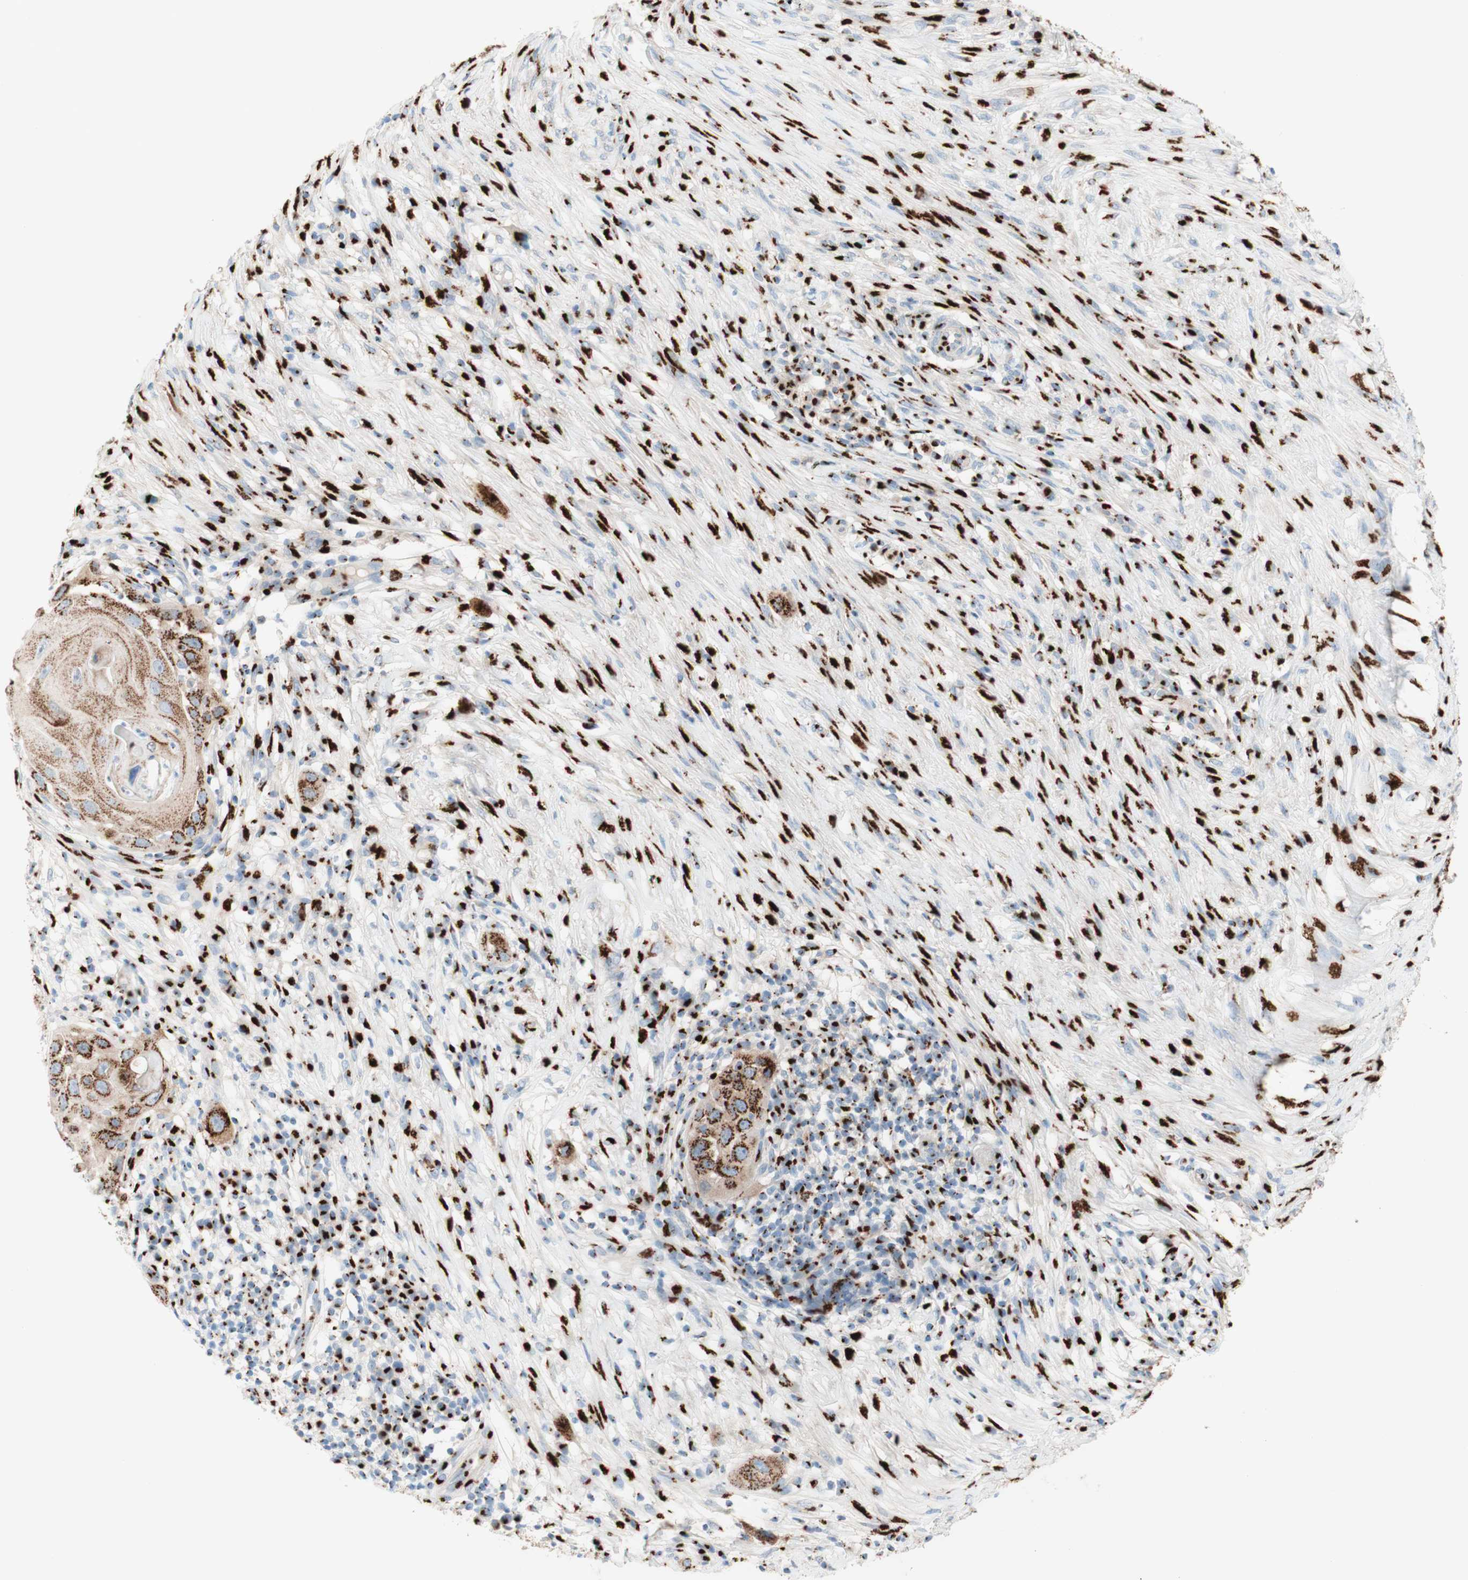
{"staining": {"intensity": "strong", "quantity": ">75%", "location": "cytoplasmic/membranous"}, "tissue": "skin cancer", "cell_type": "Tumor cells", "image_type": "cancer", "snomed": [{"axis": "morphology", "description": "Squamous cell carcinoma, NOS"}, {"axis": "topography", "description": "Skin"}], "caption": "Protein expression by IHC demonstrates strong cytoplasmic/membranous positivity in about >75% of tumor cells in squamous cell carcinoma (skin). The protein of interest is shown in brown color, while the nuclei are stained blue.", "gene": "GOLGB1", "patient": {"sex": "female", "age": 44}}